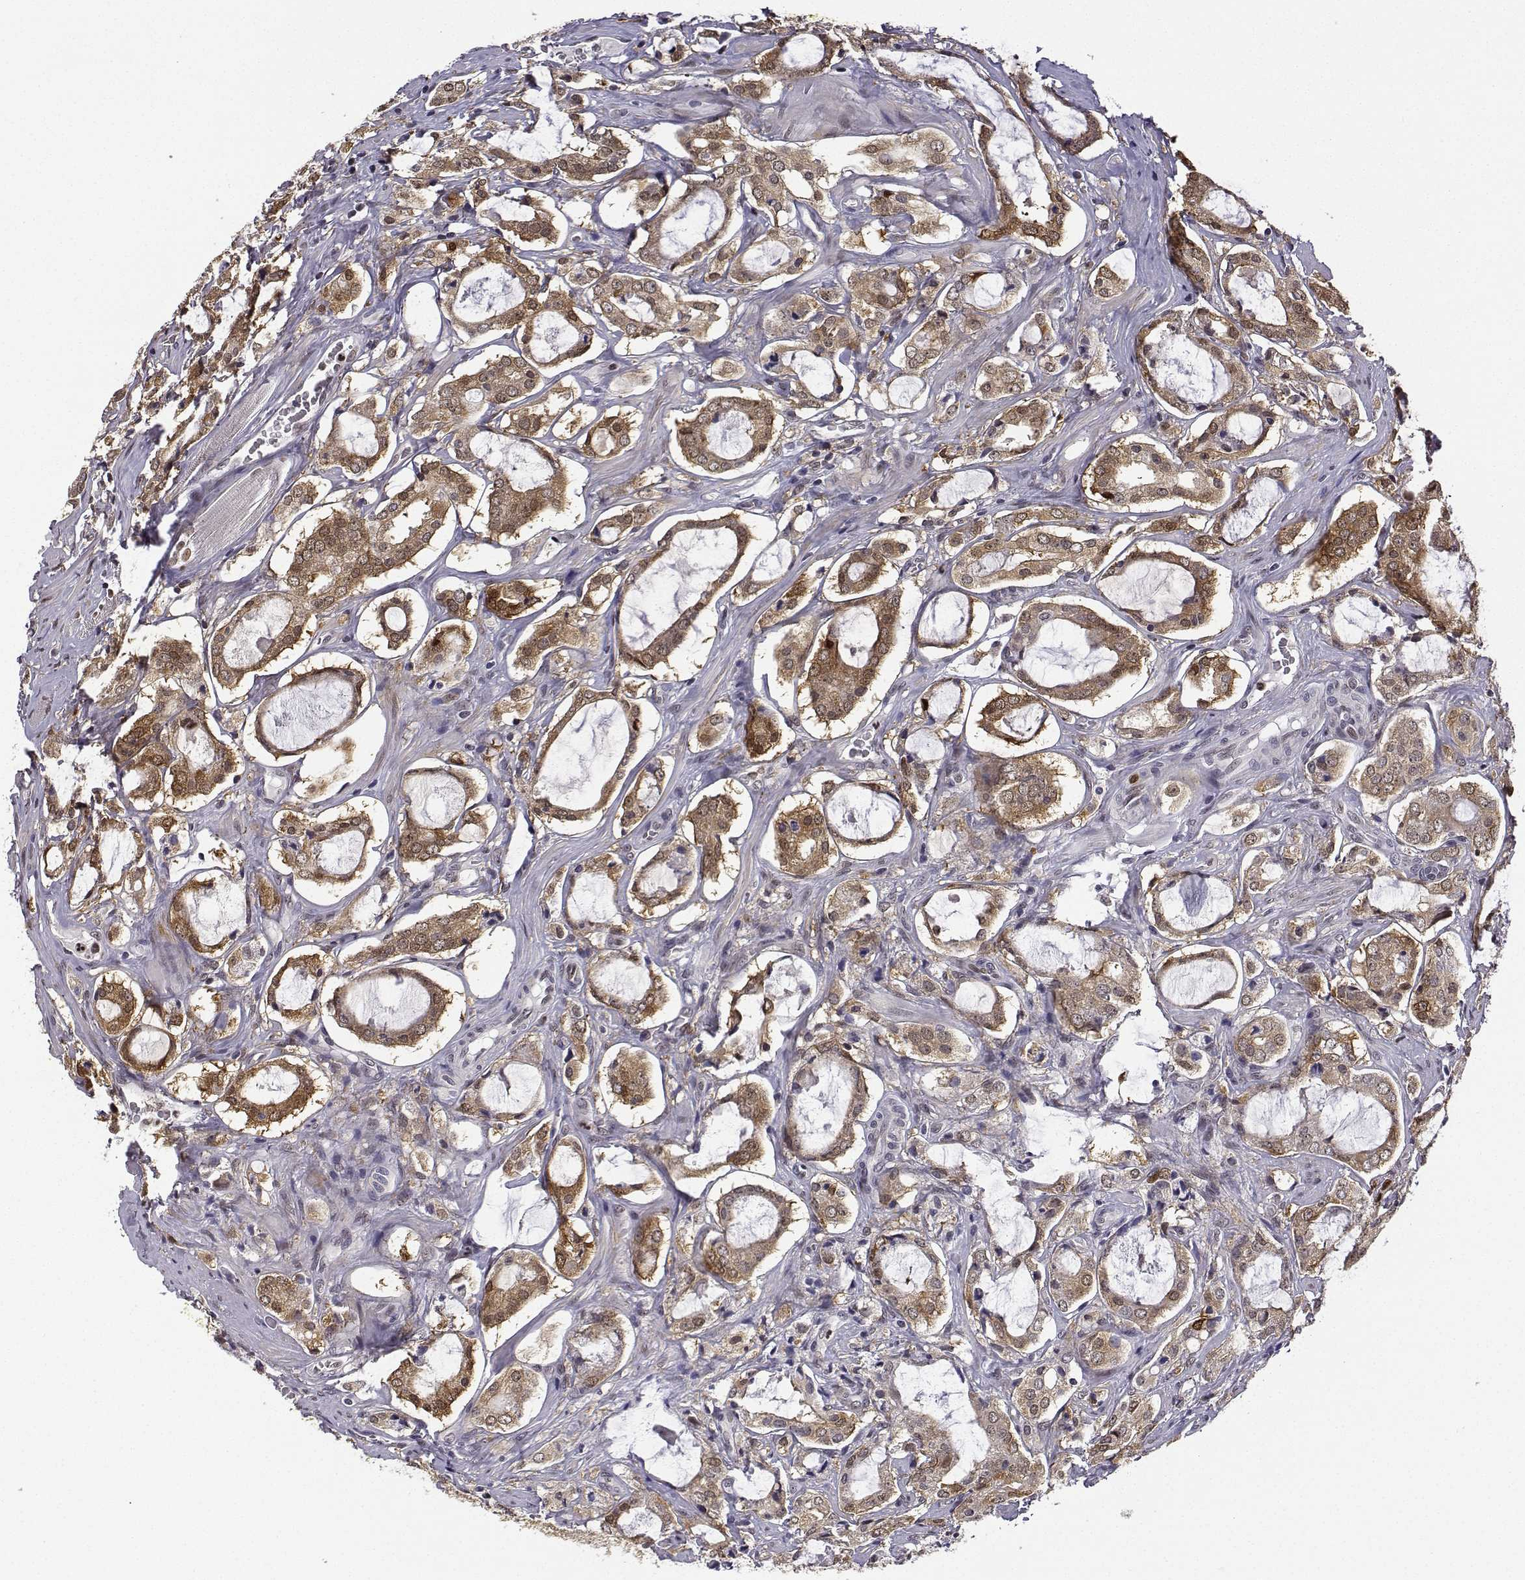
{"staining": {"intensity": "moderate", "quantity": ">75%", "location": "cytoplasmic/membranous,nuclear"}, "tissue": "prostate cancer", "cell_type": "Tumor cells", "image_type": "cancer", "snomed": [{"axis": "morphology", "description": "Adenocarcinoma, NOS"}, {"axis": "topography", "description": "Prostate"}], "caption": "Moderate cytoplasmic/membranous and nuclear protein positivity is present in about >75% of tumor cells in prostate cancer. (Brightfield microscopy of DAB IHC at high magnification).", "gene": "PHGDH", "patient": {"sex": "male", "age": 66}}